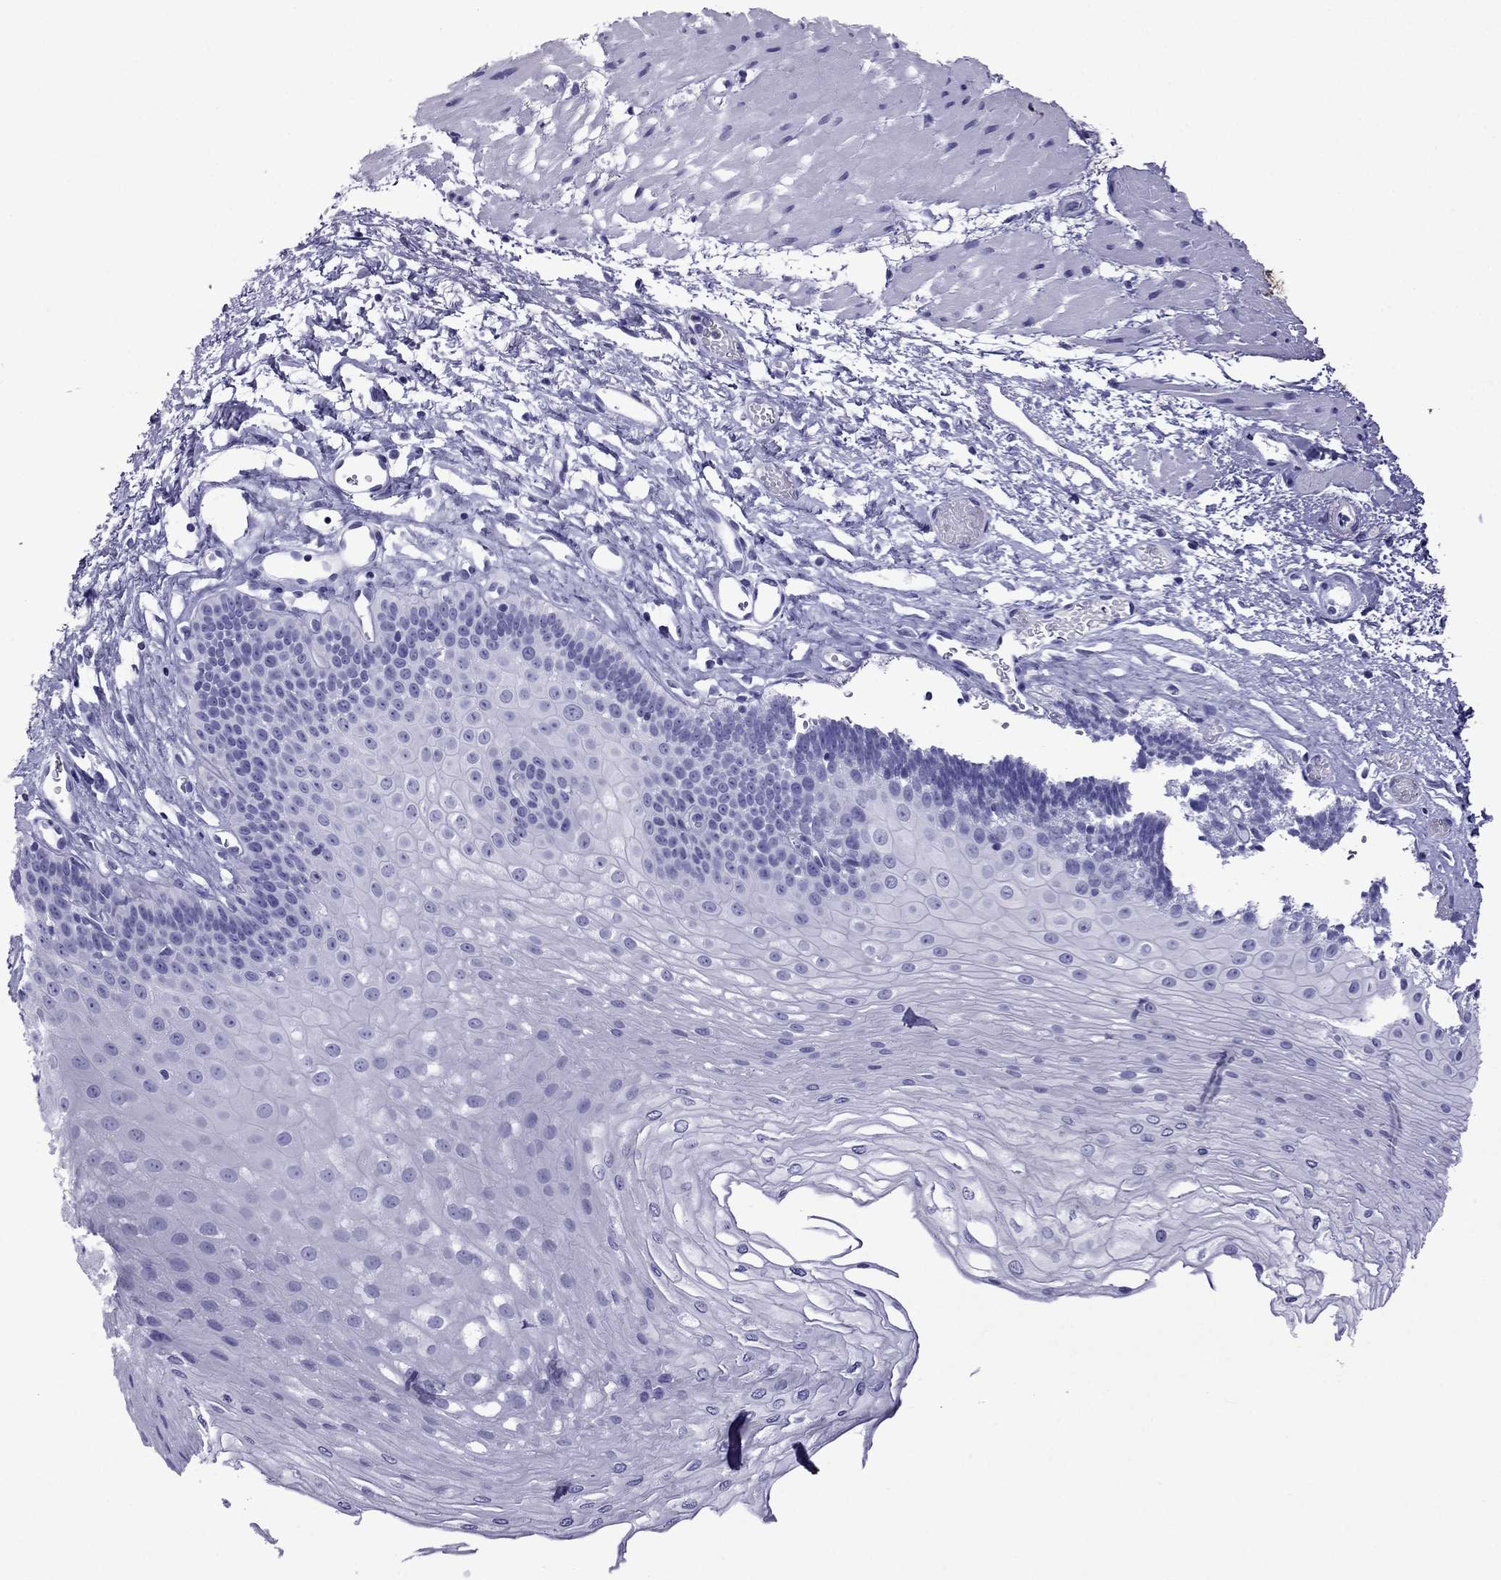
{"staining": {"intensity": "negative", "quantity": "none", "location": "none"}, "tissue": "esophagus", "cell_type": "Squamous epithelial cells", "image_type": "normal", "snomed": [{"axis": "morphology", "description": "Normal tissue, NOS"}, {"axis": "topography", "description": "Esophagus"}], "caption": "Immunohistochemistry (IHC) histopathology image of benign human esophagus stained for a protein (brown), which demonstrates no positivity in squamous epithelial cells.", "gene": "TFF3", "patient": {"sex": "female", "age": 62}}